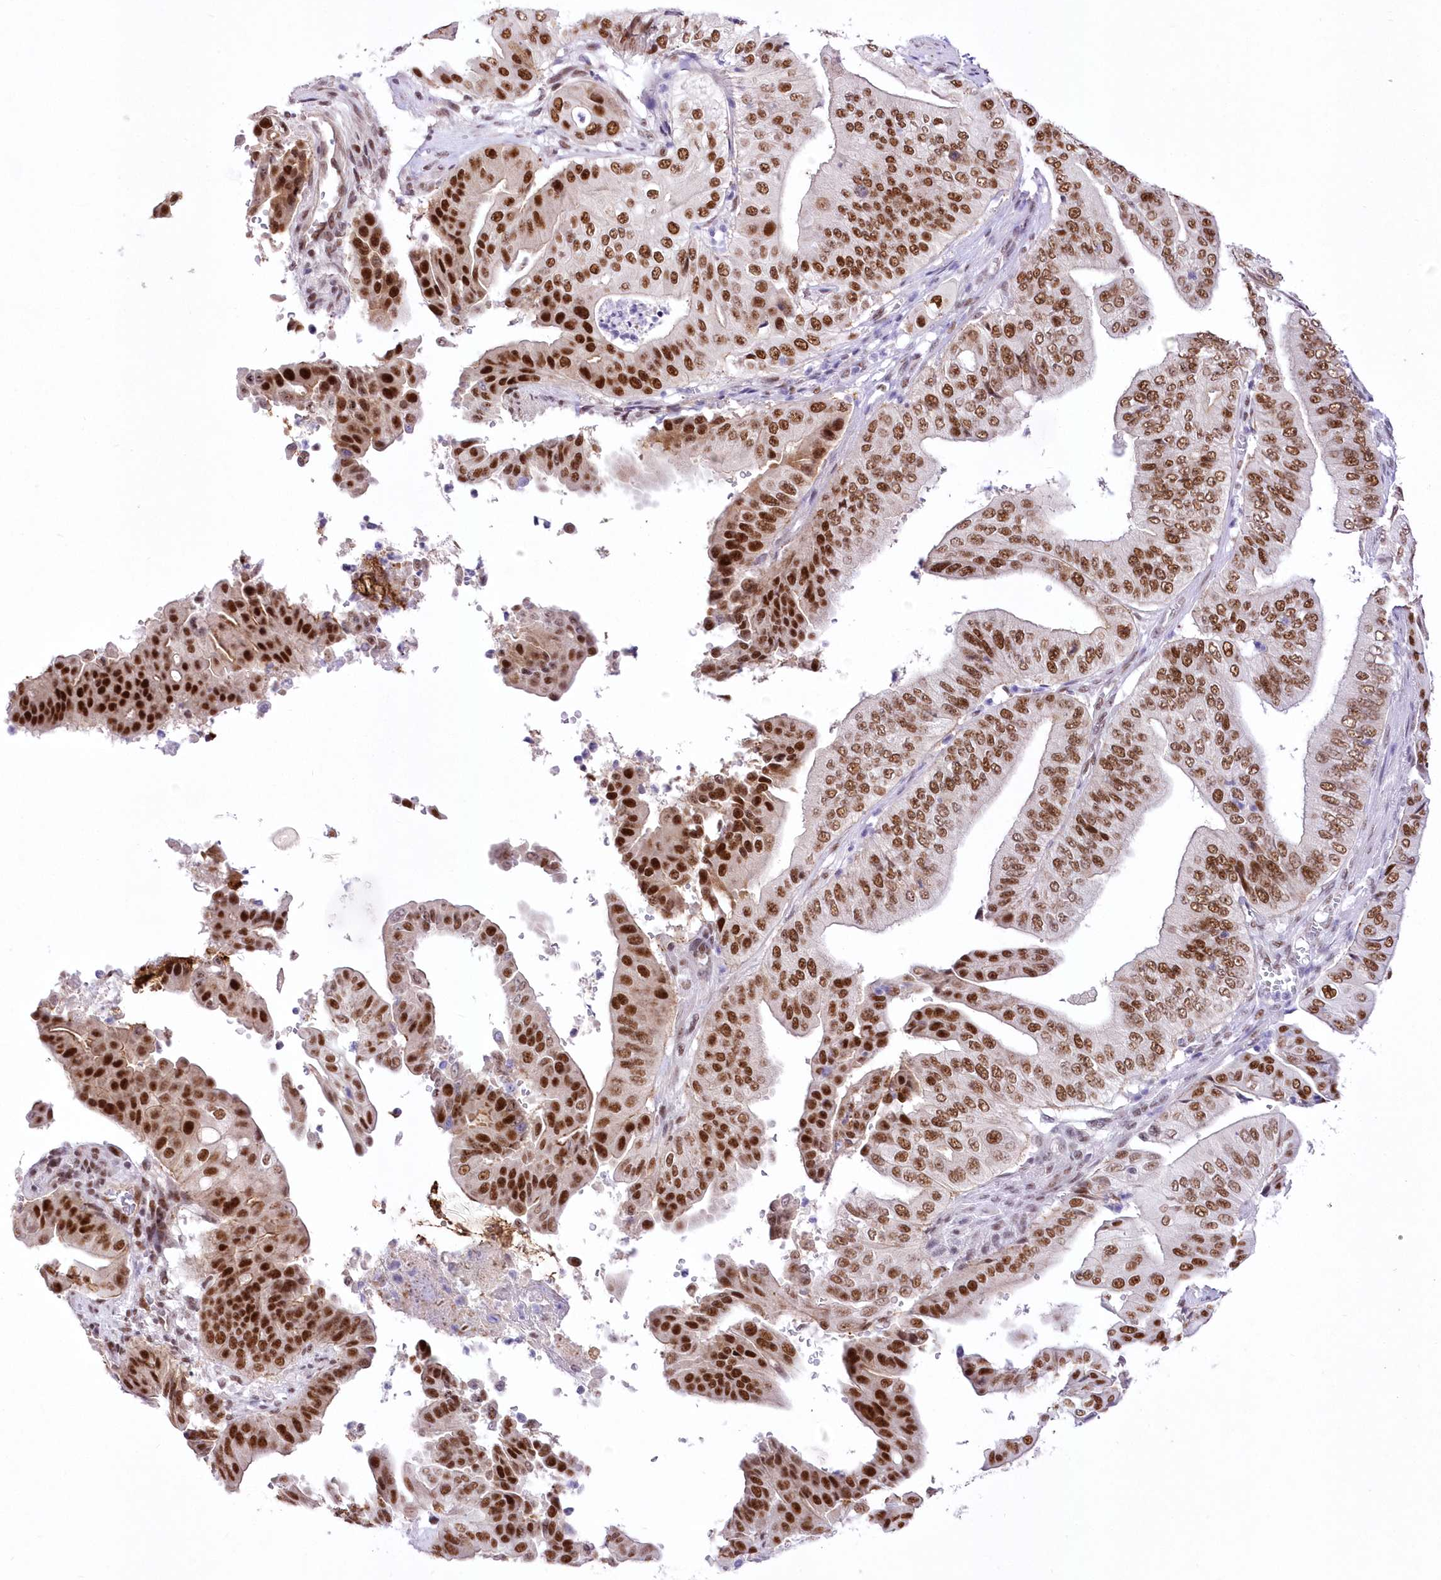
{"staining": {"intensity": "strong", "quantity": ">75%", "location": "nuclear"}, "tissue": "pancreatic cancer", "cell_type": "Tumor cells", "image_type": "cancer", "snomed": [{"axis": "morphology", "description": "Adenocarcinoma, NOS"}, {"axis": "topography", "description": "Pancreas"}], "caption": "This micrograph exhibits adenocarcinoma (pancreatic) stained with immunohistochemistry (IHC) to label a protein in brown. The nuclear of tumor cells show strong positivity for the protein. Nuclei are counter-stained blue.", "gene": "NSUN2", "patient": {"sex": "female", "age": 77}}